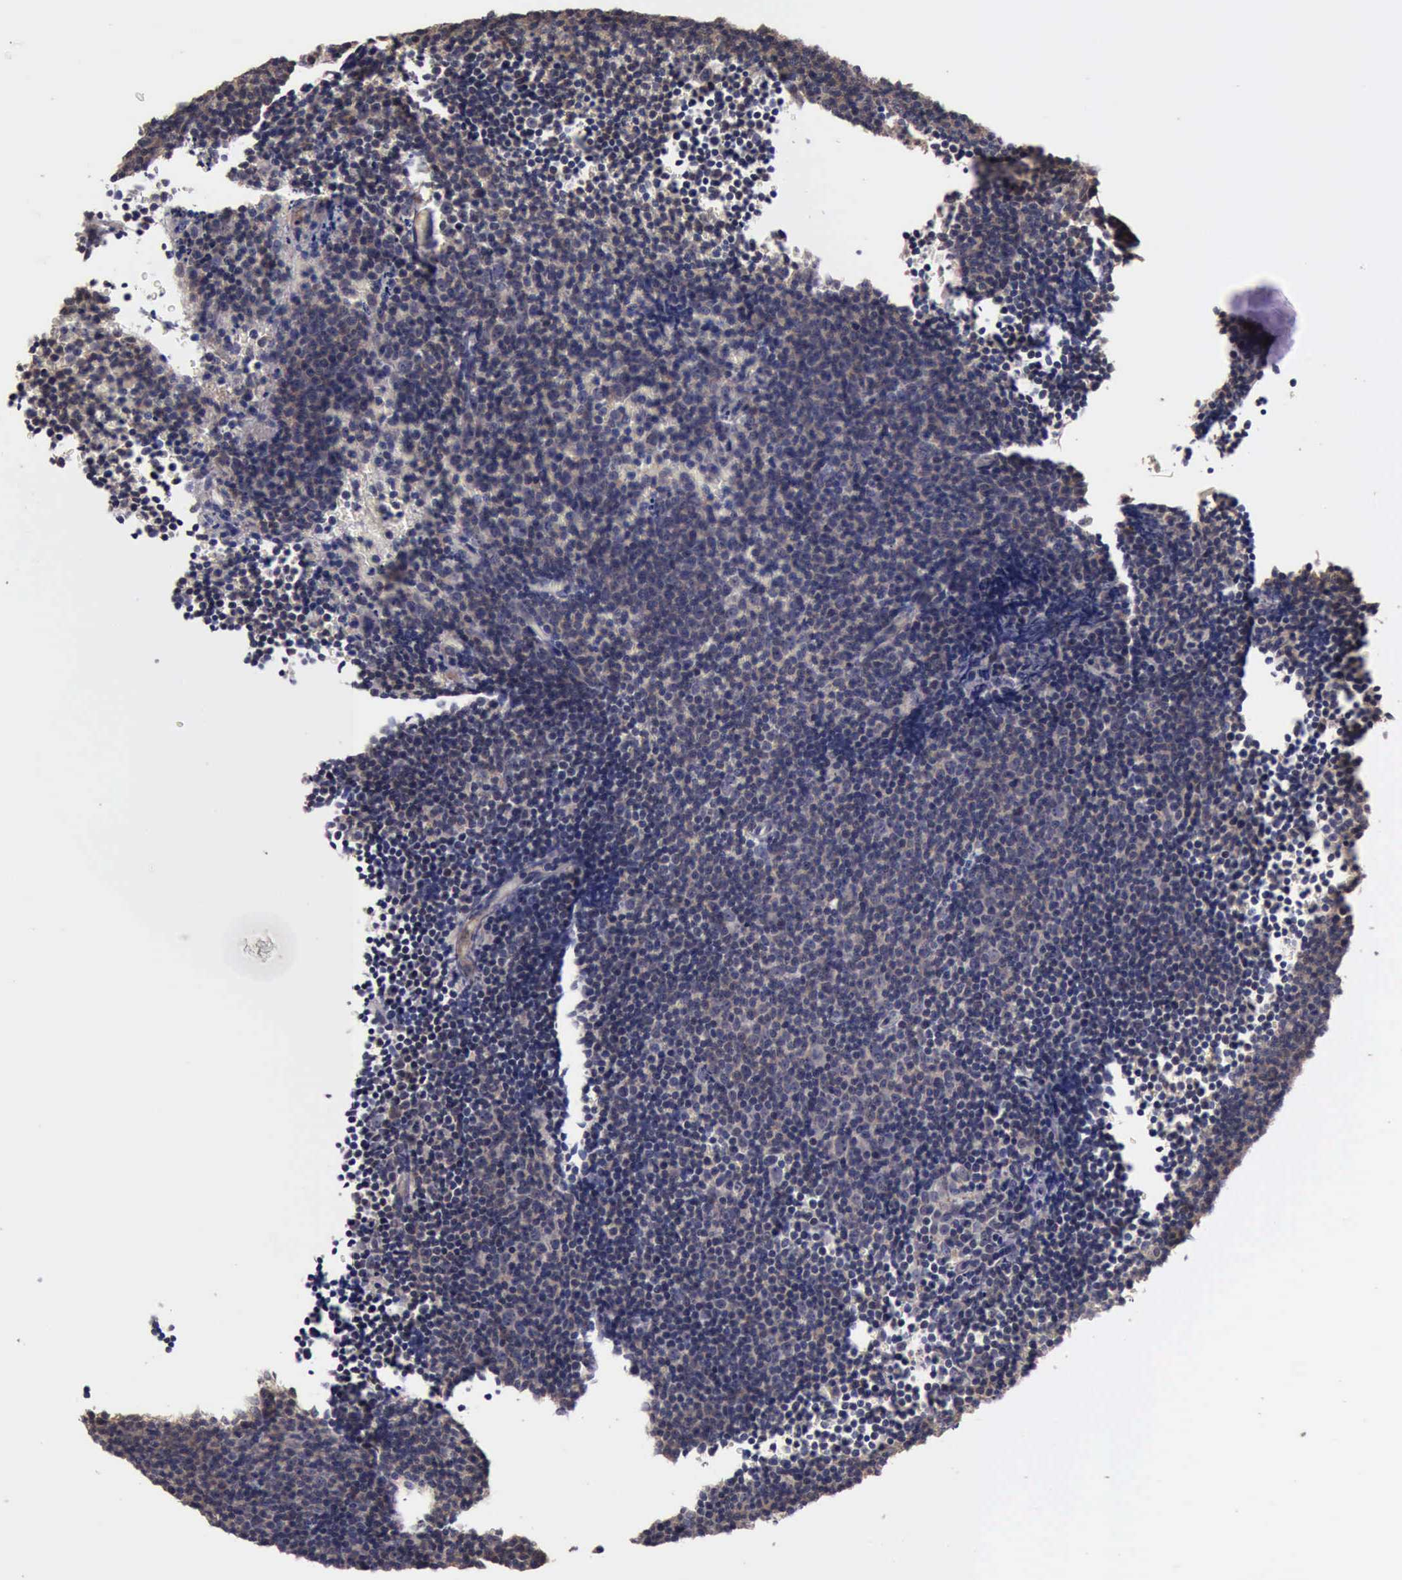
{"staining": {"intensity": "weak", "quantity": "25%-75%", "location": "cytoplasmic/membranous"}, "tissue": "lymphoma", "cell_type": "Tumor cells", "image_type": "cancer", "snomed": [{"axis": "morphology", "description": "Malignant lymphoma, non-Hodgkin's type, Low grade"}, {"axis": "topography", "description": "Lymph node"}], "caption": "Human low-grade malignant lymphoma, non-Hodgkin's type stained with a brown dye exhibits weak cytoplasmic/membranous positive positivity in approximately 25%-75% of tumor cells.", "gene": "CRKL", "patient": {"sex": "male", "age": 49}}